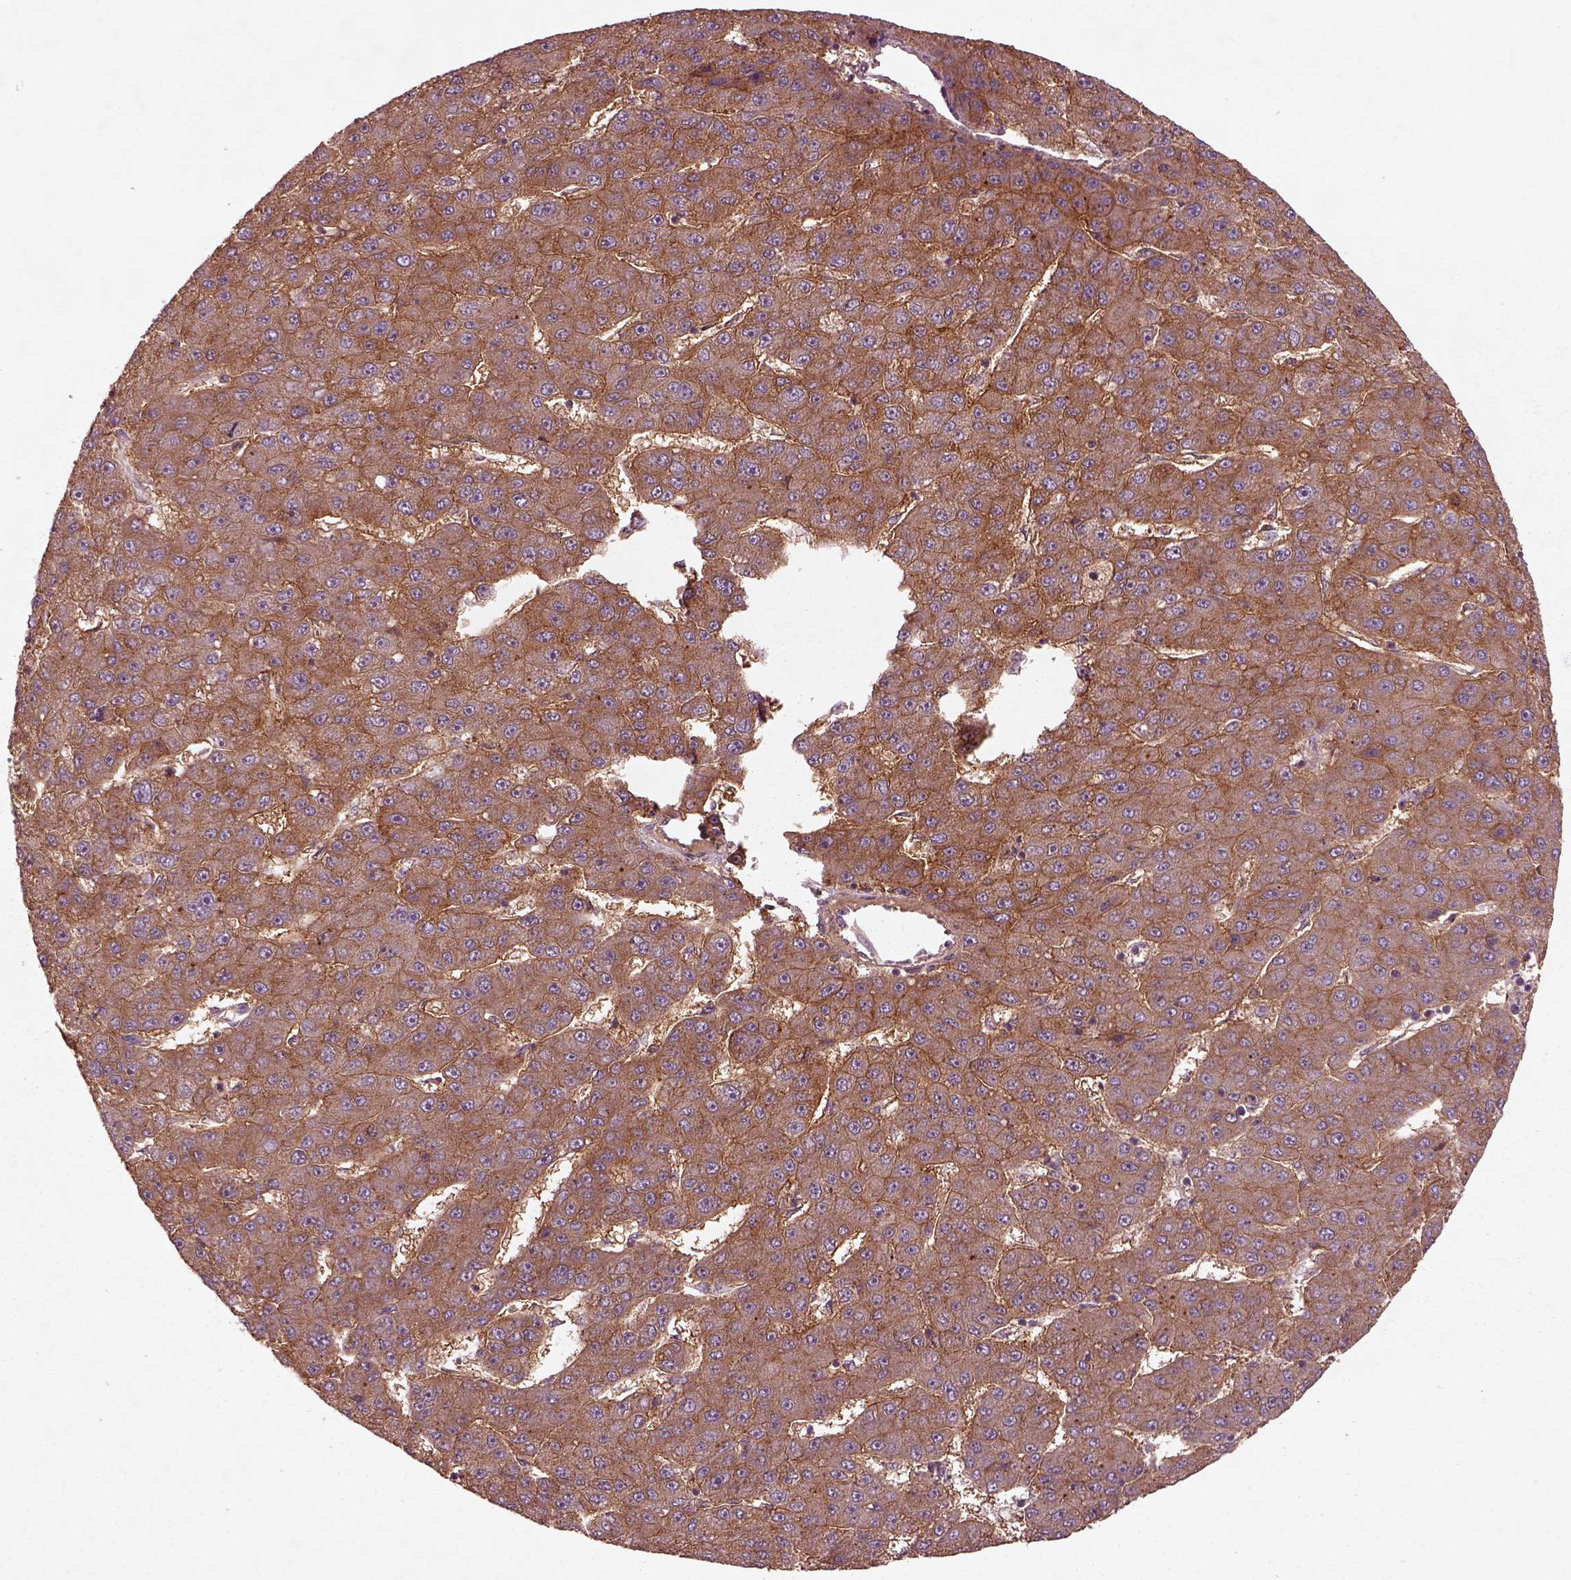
{"staining": {"intensity": "moderate", "quantity": ">75%", "location": "cytoplasmic/membranous"}, "tissue": "liver cancer", "cell_type": "Tumor cells", "image_type": "cancer", "snomed": [{"axis": "morphology", "description": "Carcinoma, Hepatocellular, NOS"}, {"axis": "topography", "description": "Liver"}], "caption": "Liver cancer stained for a protein (brown) demonstrates moderate cytoplasmic/membranous positive positivity in about >75% of tumor cells.", "gene": "FAM234A", "patient": {"sex": "male", "age": 67}}